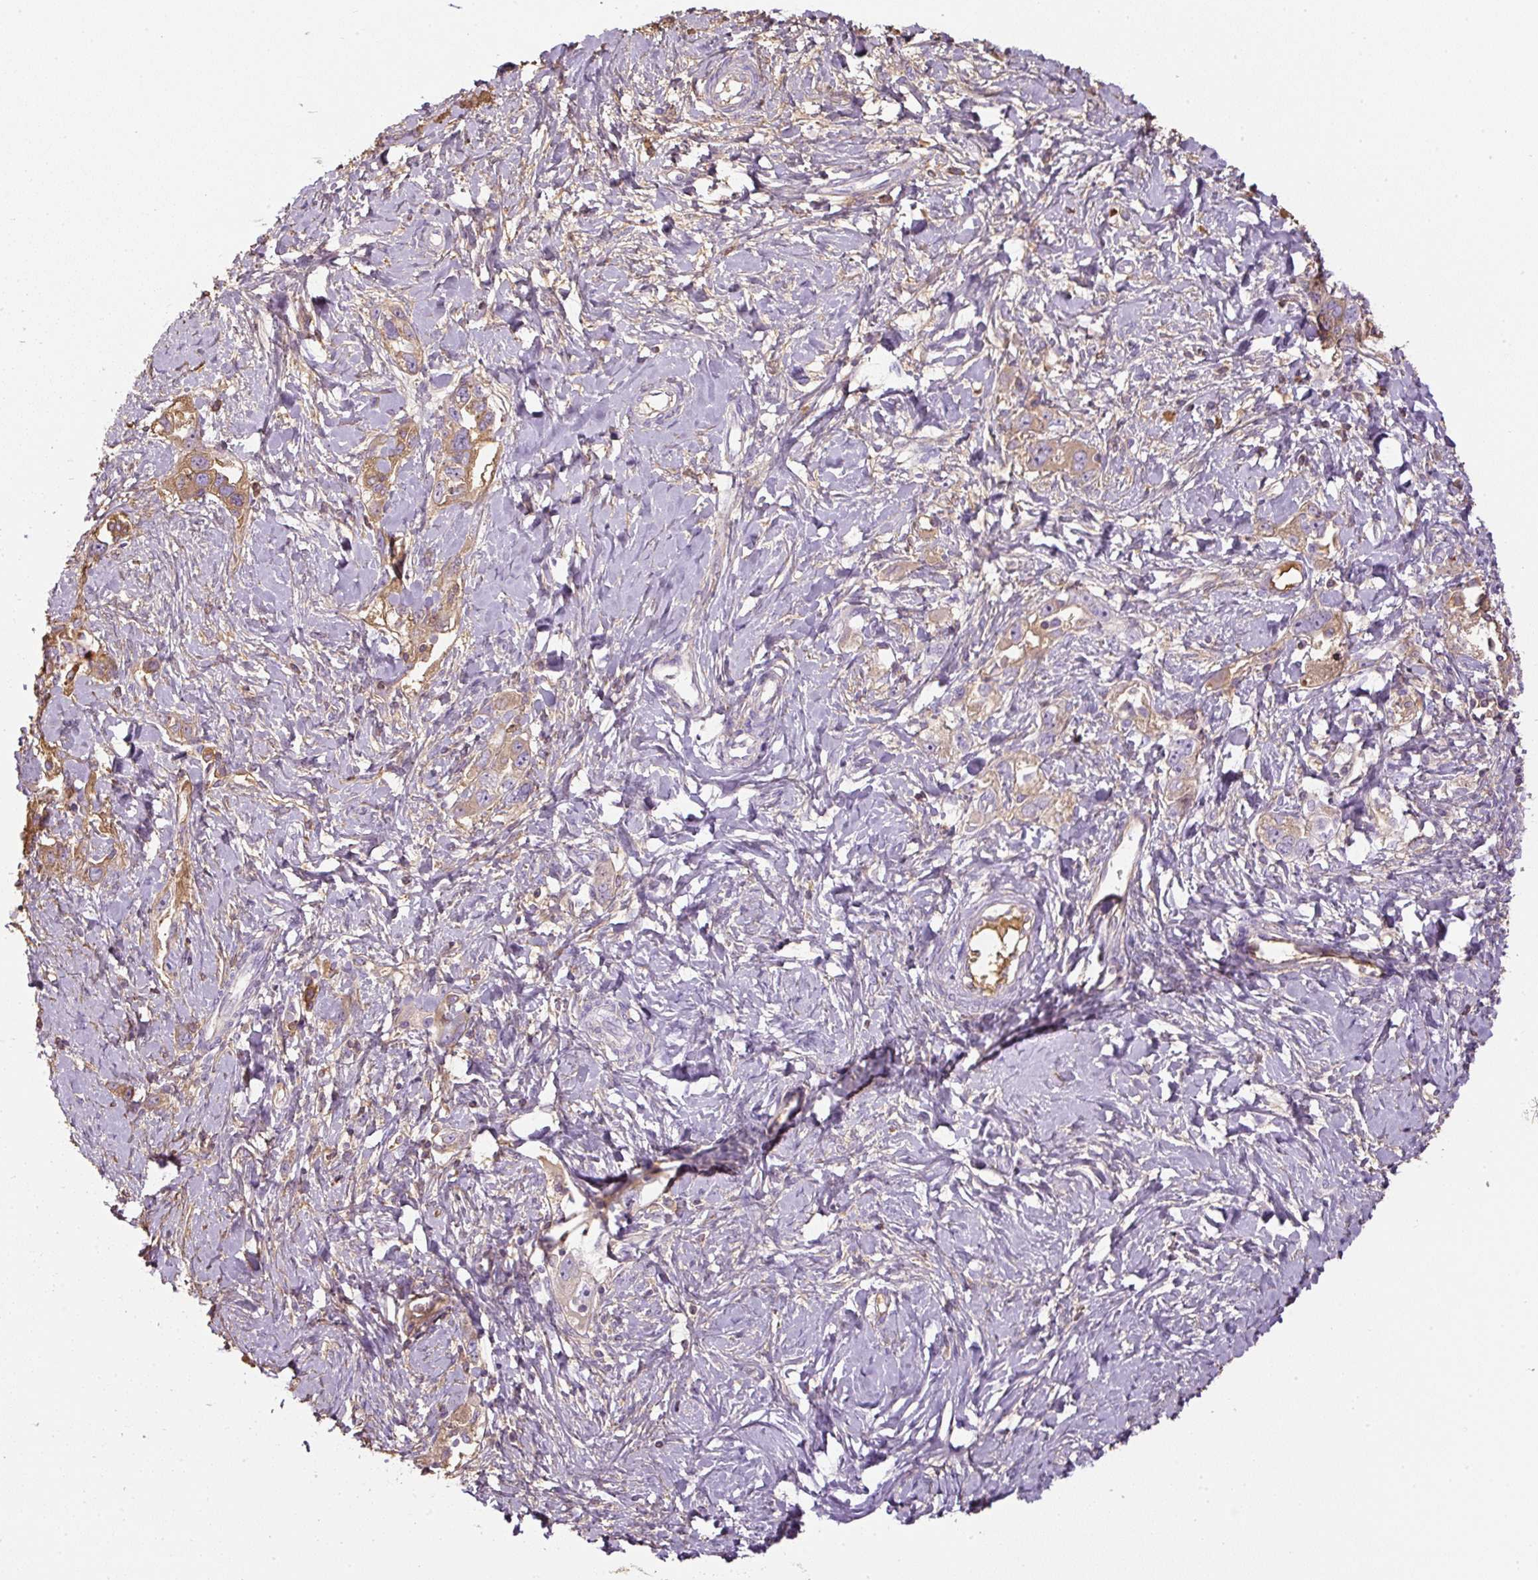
{"staining": {"intensity": "negative", "quantity": "none", "location": "none"}, "tissue": "ovarian cancer", "cell_type": "Tumor cells", "image_type": "cancer", "snomed": [{"axis": "morphology", "description": "Carcinoma, NOS"}, {"axis": "morphology", "description": "Cystadenocarcinoma, serous, NOS"}, {"axis": "topography", "description": "Ovary"}], "caption": "Immunohistochemistry (IHC) of human carcinoma (ovarian) exhibits no expression in tumor cells.", "gene": "APOA1", "patient": {"sex": "female", "age": 69}}